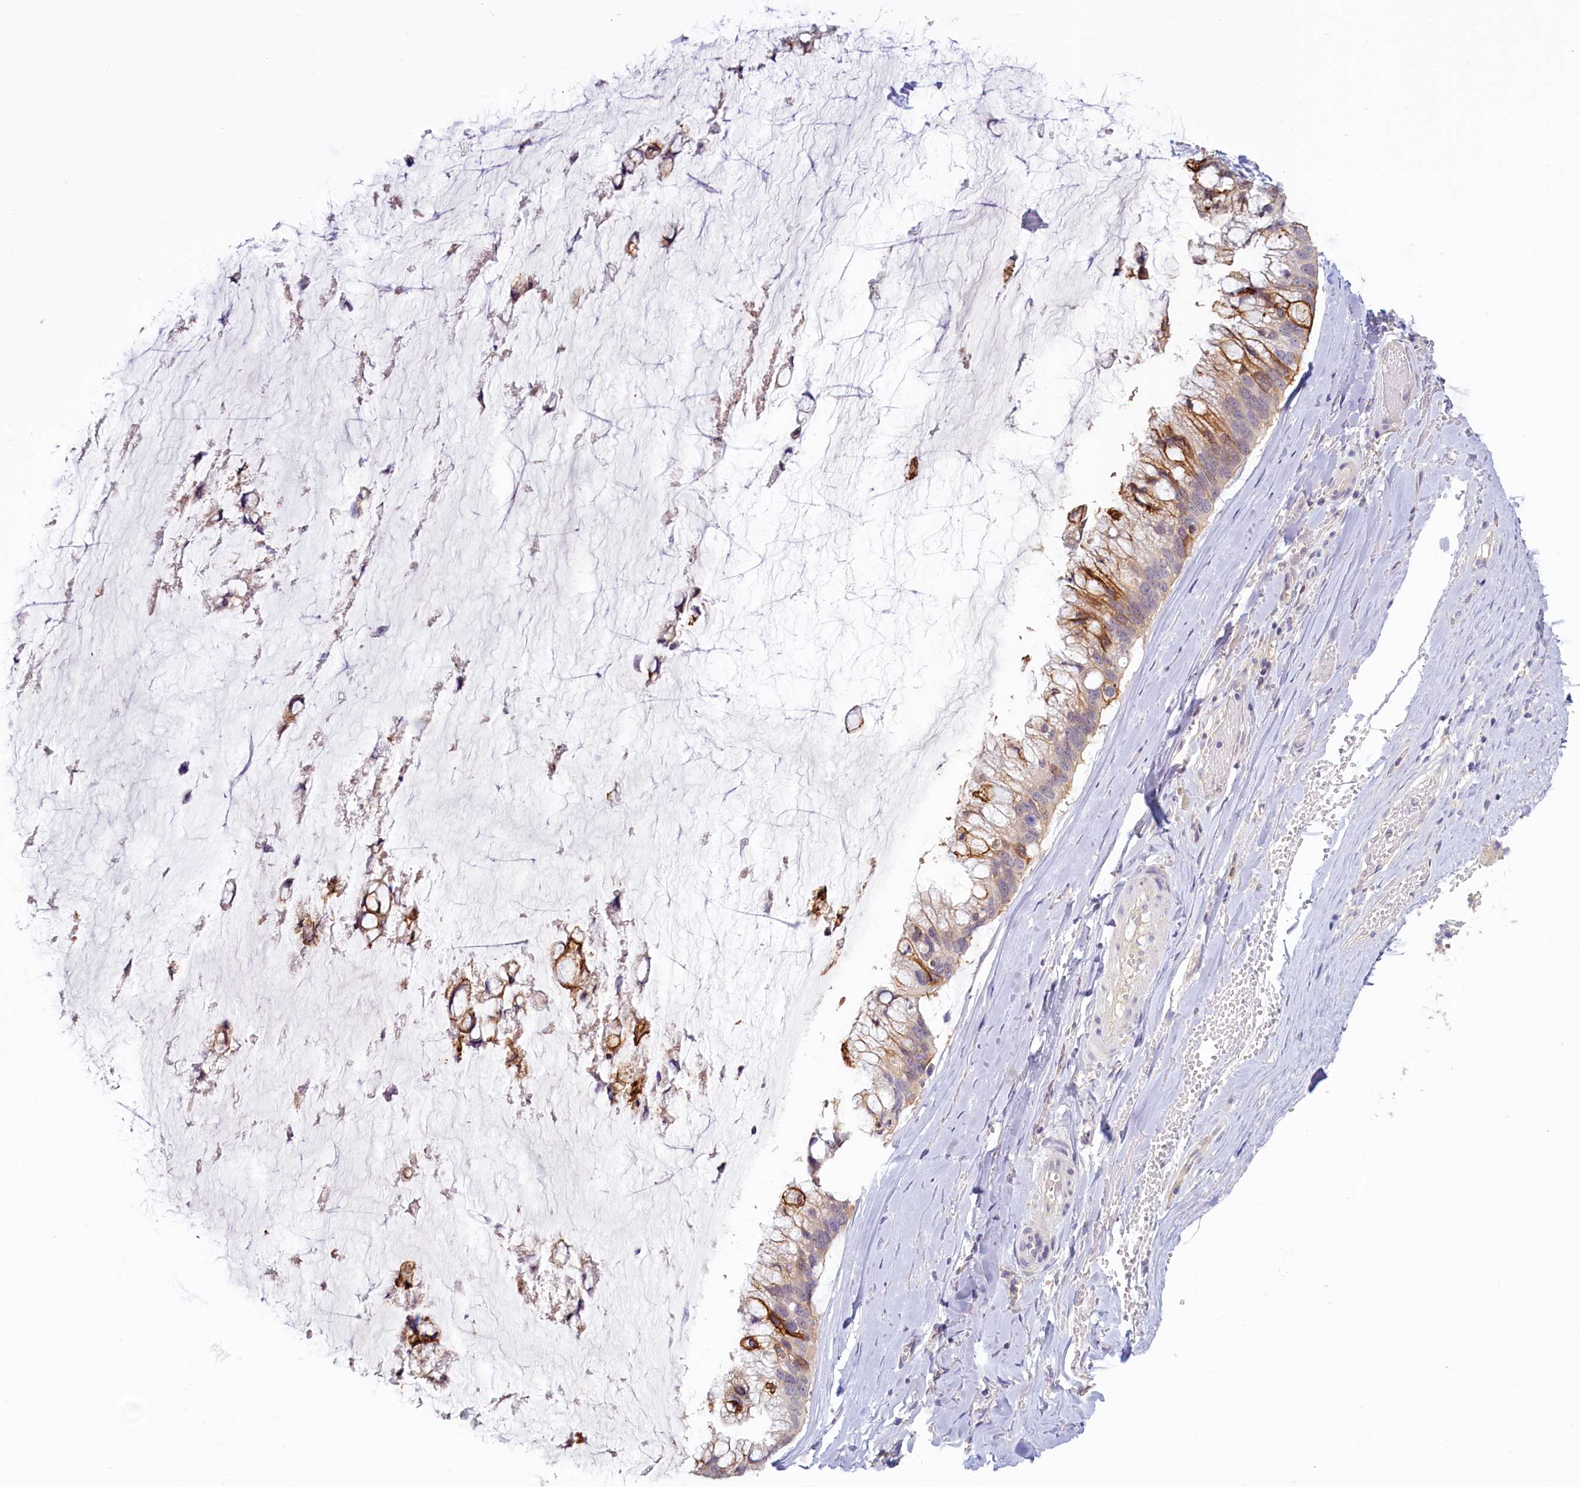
{"staining": {"intensity": "moderate", "quantity": "25%-75%", "location": "cytoplasmic/membranous"}, "tissue": "ovarian cancer", "cell_type": "Tumor cells", "image_type": "cancer", "snomed": [{"axis": "morphology", "description": "Cystadenocarcinoma, mucinous, NOS"}, {"axis": "topography", "description": "Ovary"}], "caption": "Tumor cells display medium levels of moderate cytoplasmic/membranous positivity in approximately 25%-75% of cells in human ovarian cancer.", "gene": "PDE6D", "patient": {"sex": "female", "age": 39}}